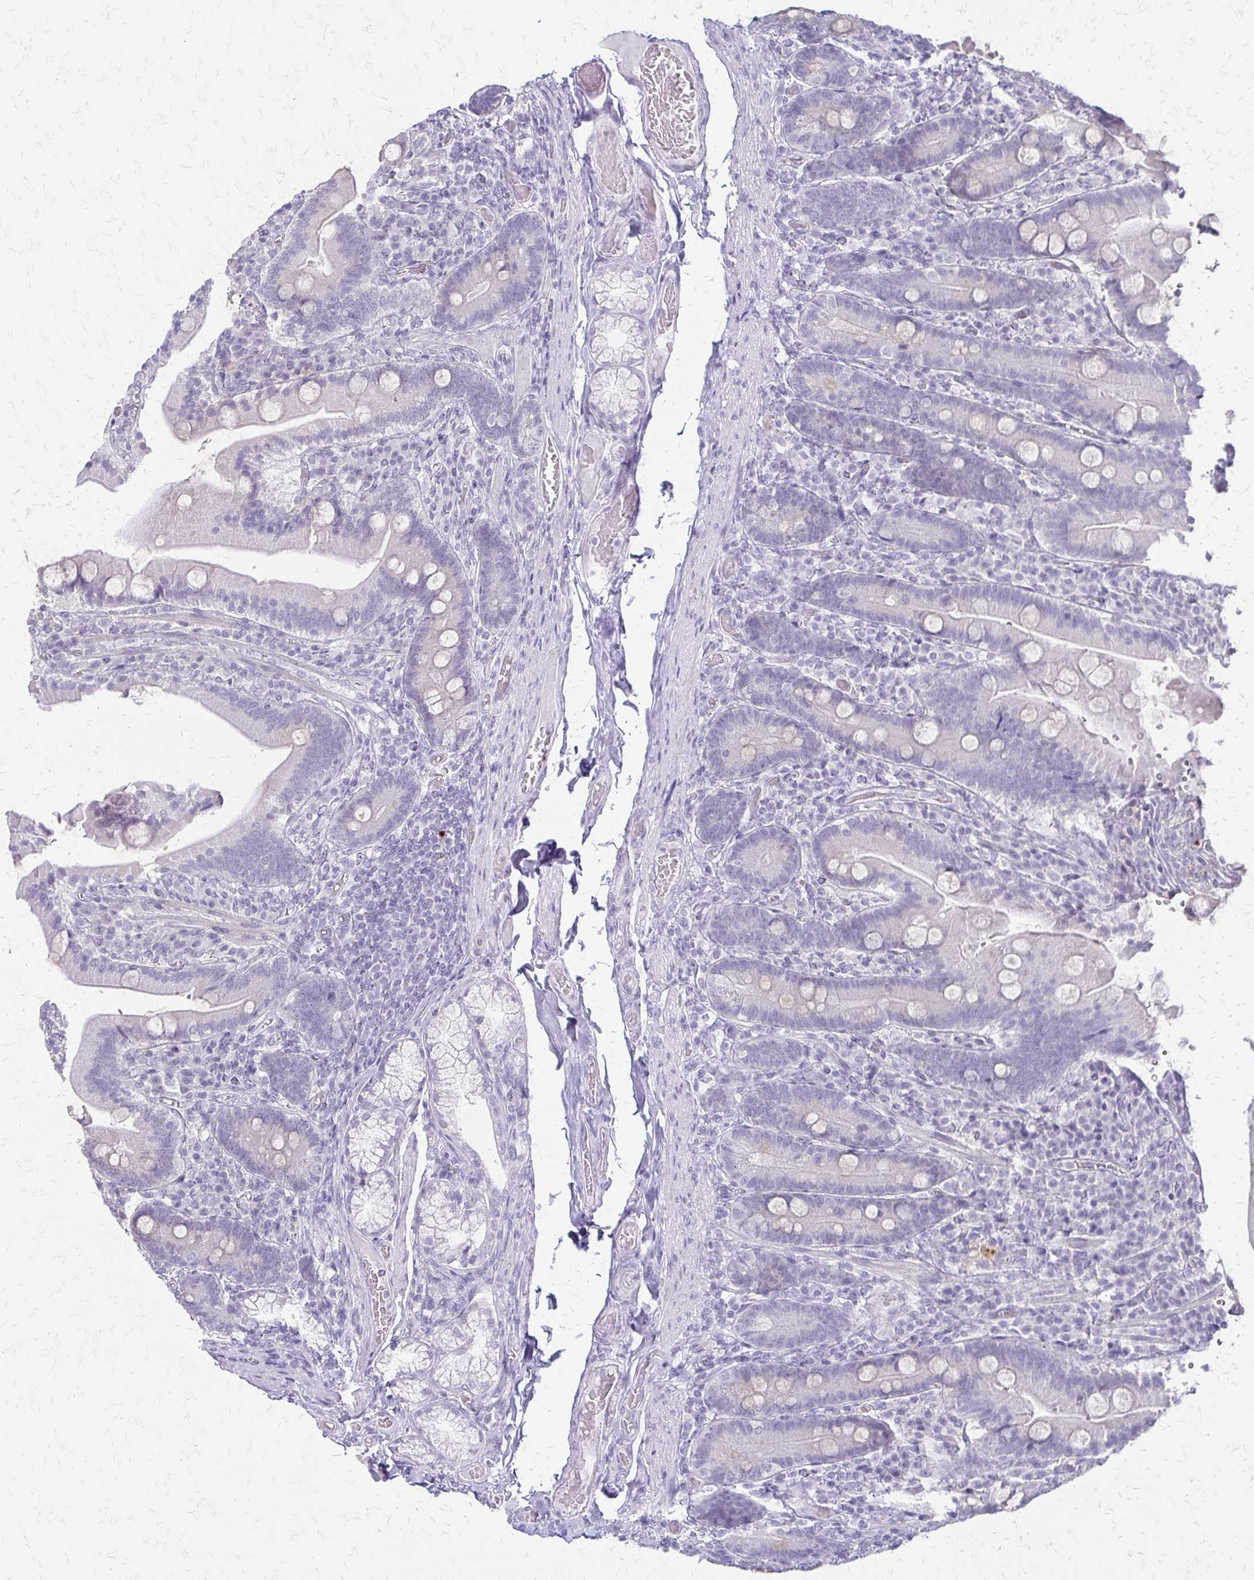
{"staining": {"intensity": "negative", "quantity": "none", "location": "none"}, "tissue": "duodenum", "cell_type": "Glandular cells", "image_type": "normal", "snomed": [{"axis": "morphology", "description": "Normal tissue, NOS"}, {"axis": "topography", "description": "Duodenum"}], "caption": "The photomicrograph shows no staining of glandular cells in unremarkable duodenum. Nuclei are stained in blue.", "gene": "ACP5", "patient": {"sex": "female", "age": 62}}